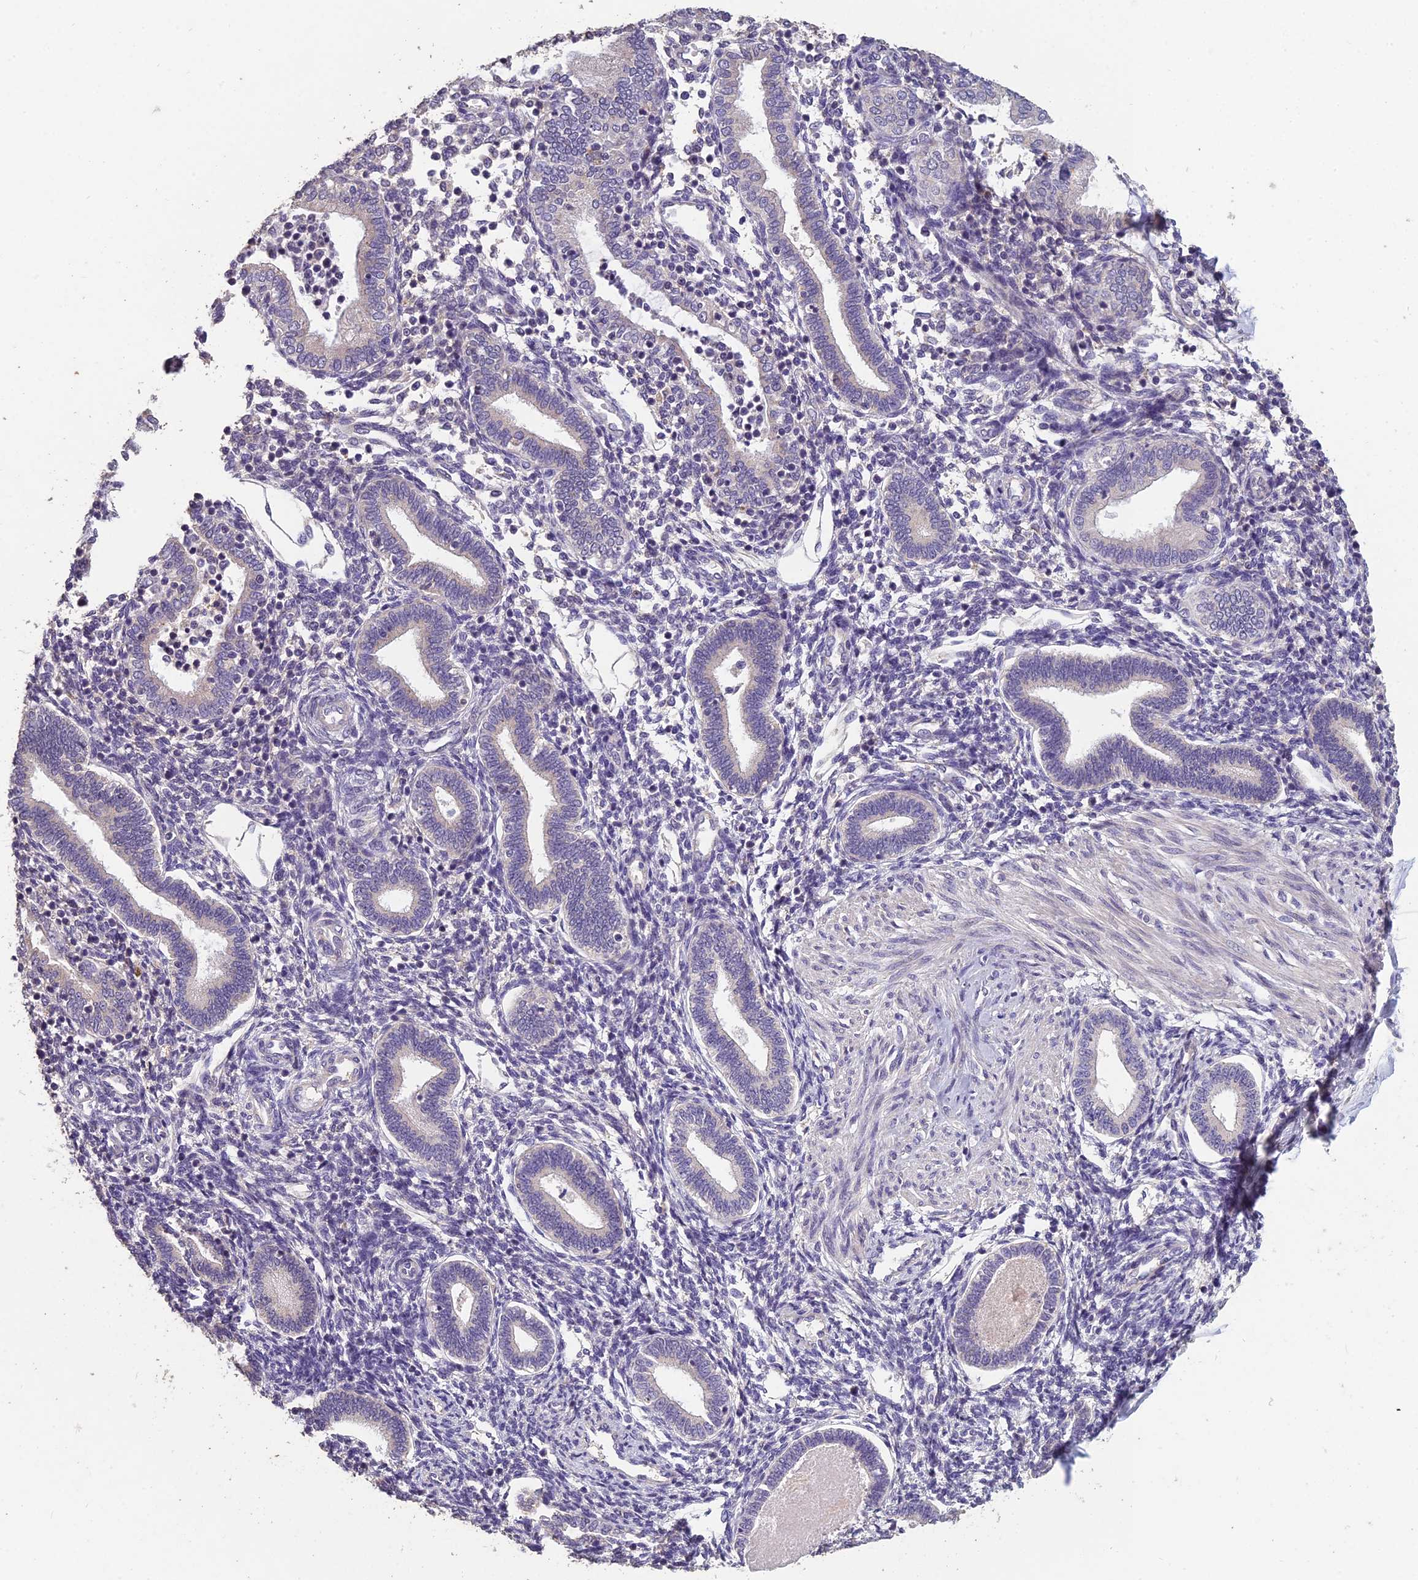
{"staining": {"intensity": "negative", "quantity": "none", "location": "none"}, "tissue": "endometrium", "cell_type": "Cells in endometrial stroma", "image_type": "normal", "snomed": [{"axis": "morphology", "description": "Normal tissue, NOS"}, {"axis": "topography", "description": "Endometrium"}], "caption": "IHC micrograph of normal endometrium: human endometrium stained with DAB (3,3'-diaminobenzidine) shows no significant protein expression in cells in endometrial stroma.", "gene": "CEACAM16", "patient": {"sex": "female", "age": 53}}